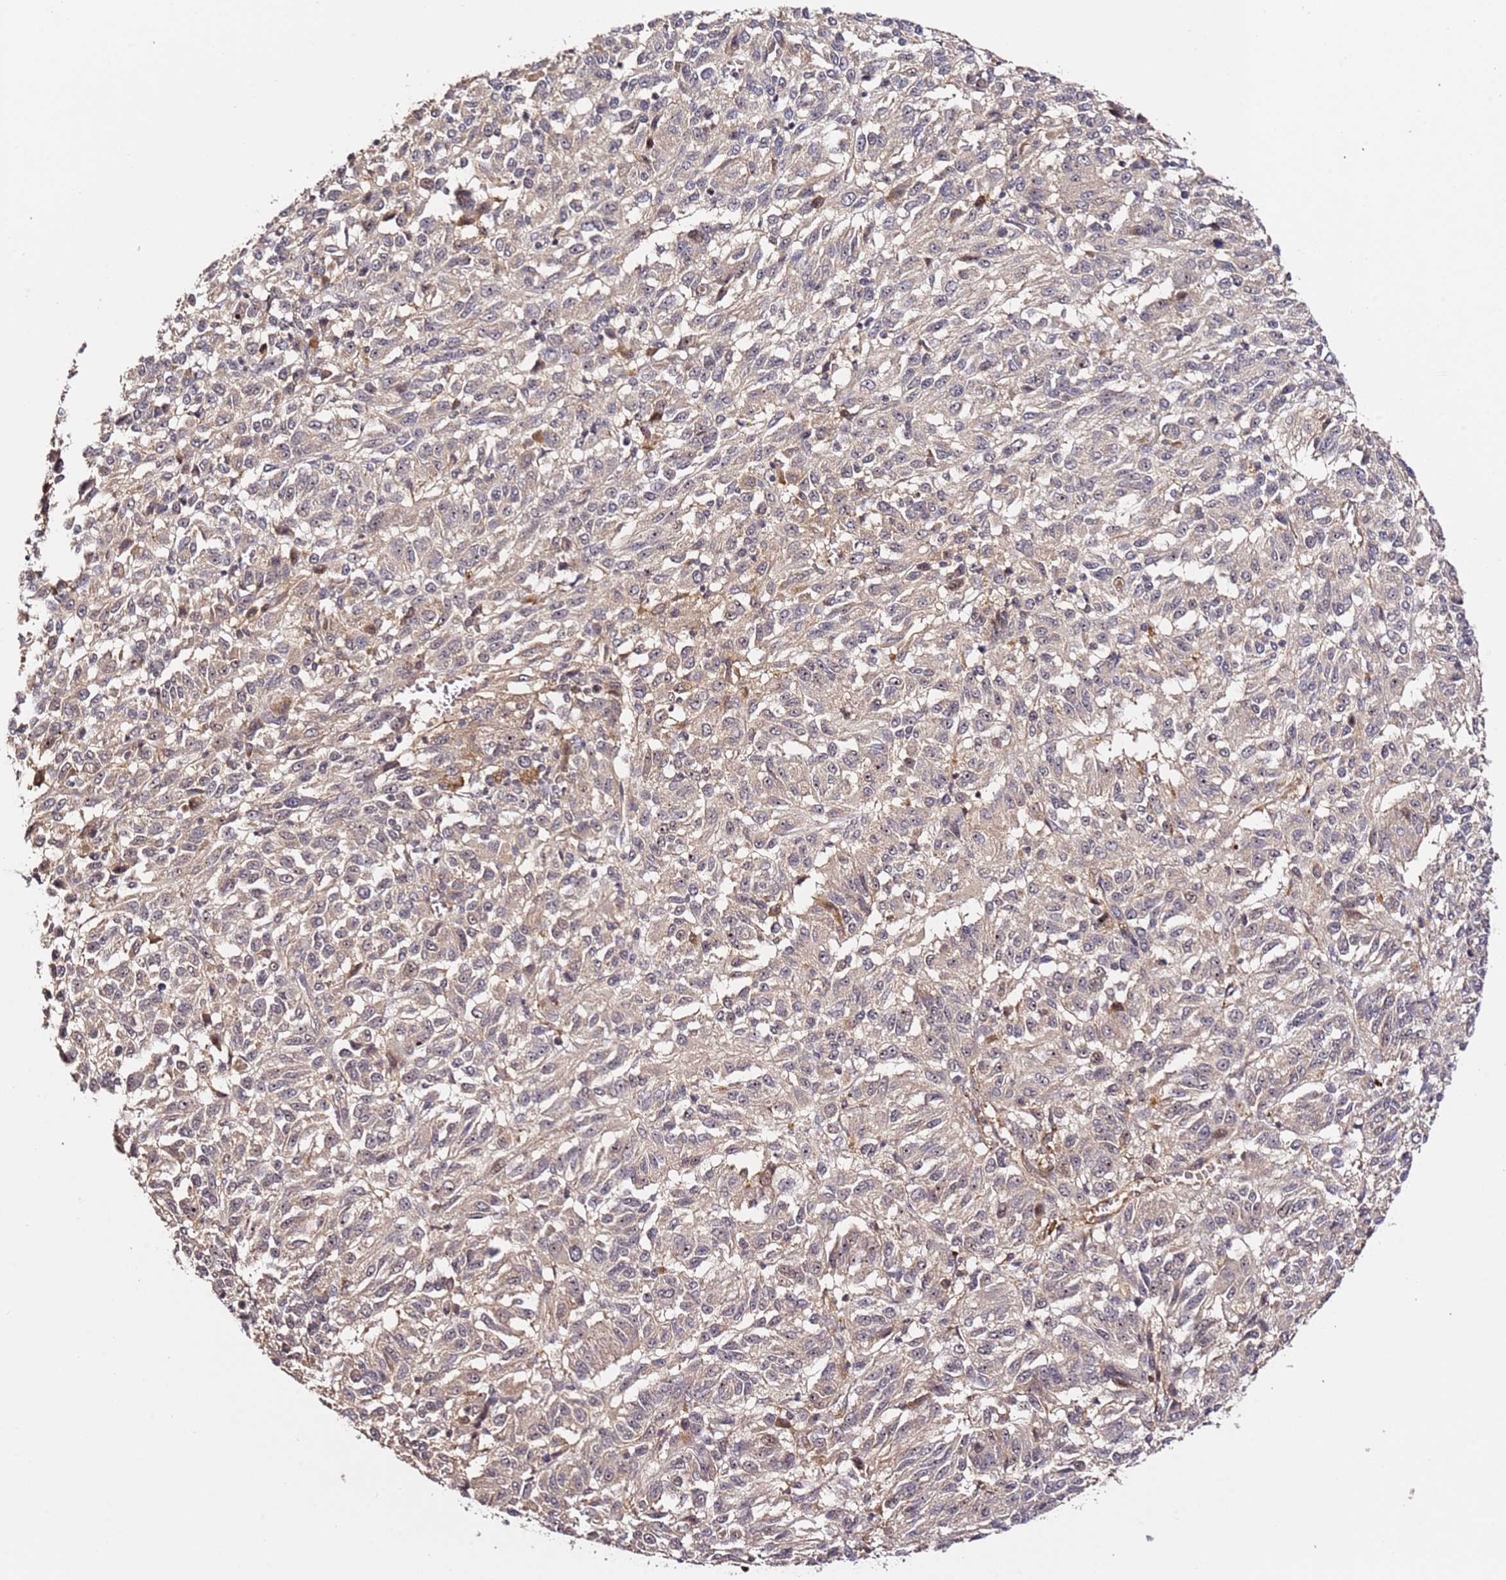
{"staining": {"intensity": "weak", "quantity": "25%-75%", "location": "cytoplasmic/membranous,nuclear"}, "tissue": "melanoma", "cell_type": "Tumor cells", "image_type": "cancer", "snomed": [{"axis": "morphology", "description": "Malignant melanoma, Metastatic site"}, {"axis": "topography", "description": "Lung"}], "caption": "Immunohistochemical staining of malignant melanoma (metastatic site) reveals low levels of weak cytoplasmic/membranous and nuclear protein positivity in approximately 25%-75% of tumor cells.", "gene": "DDX27", "patient": {"sex": "male", "age": 64}}